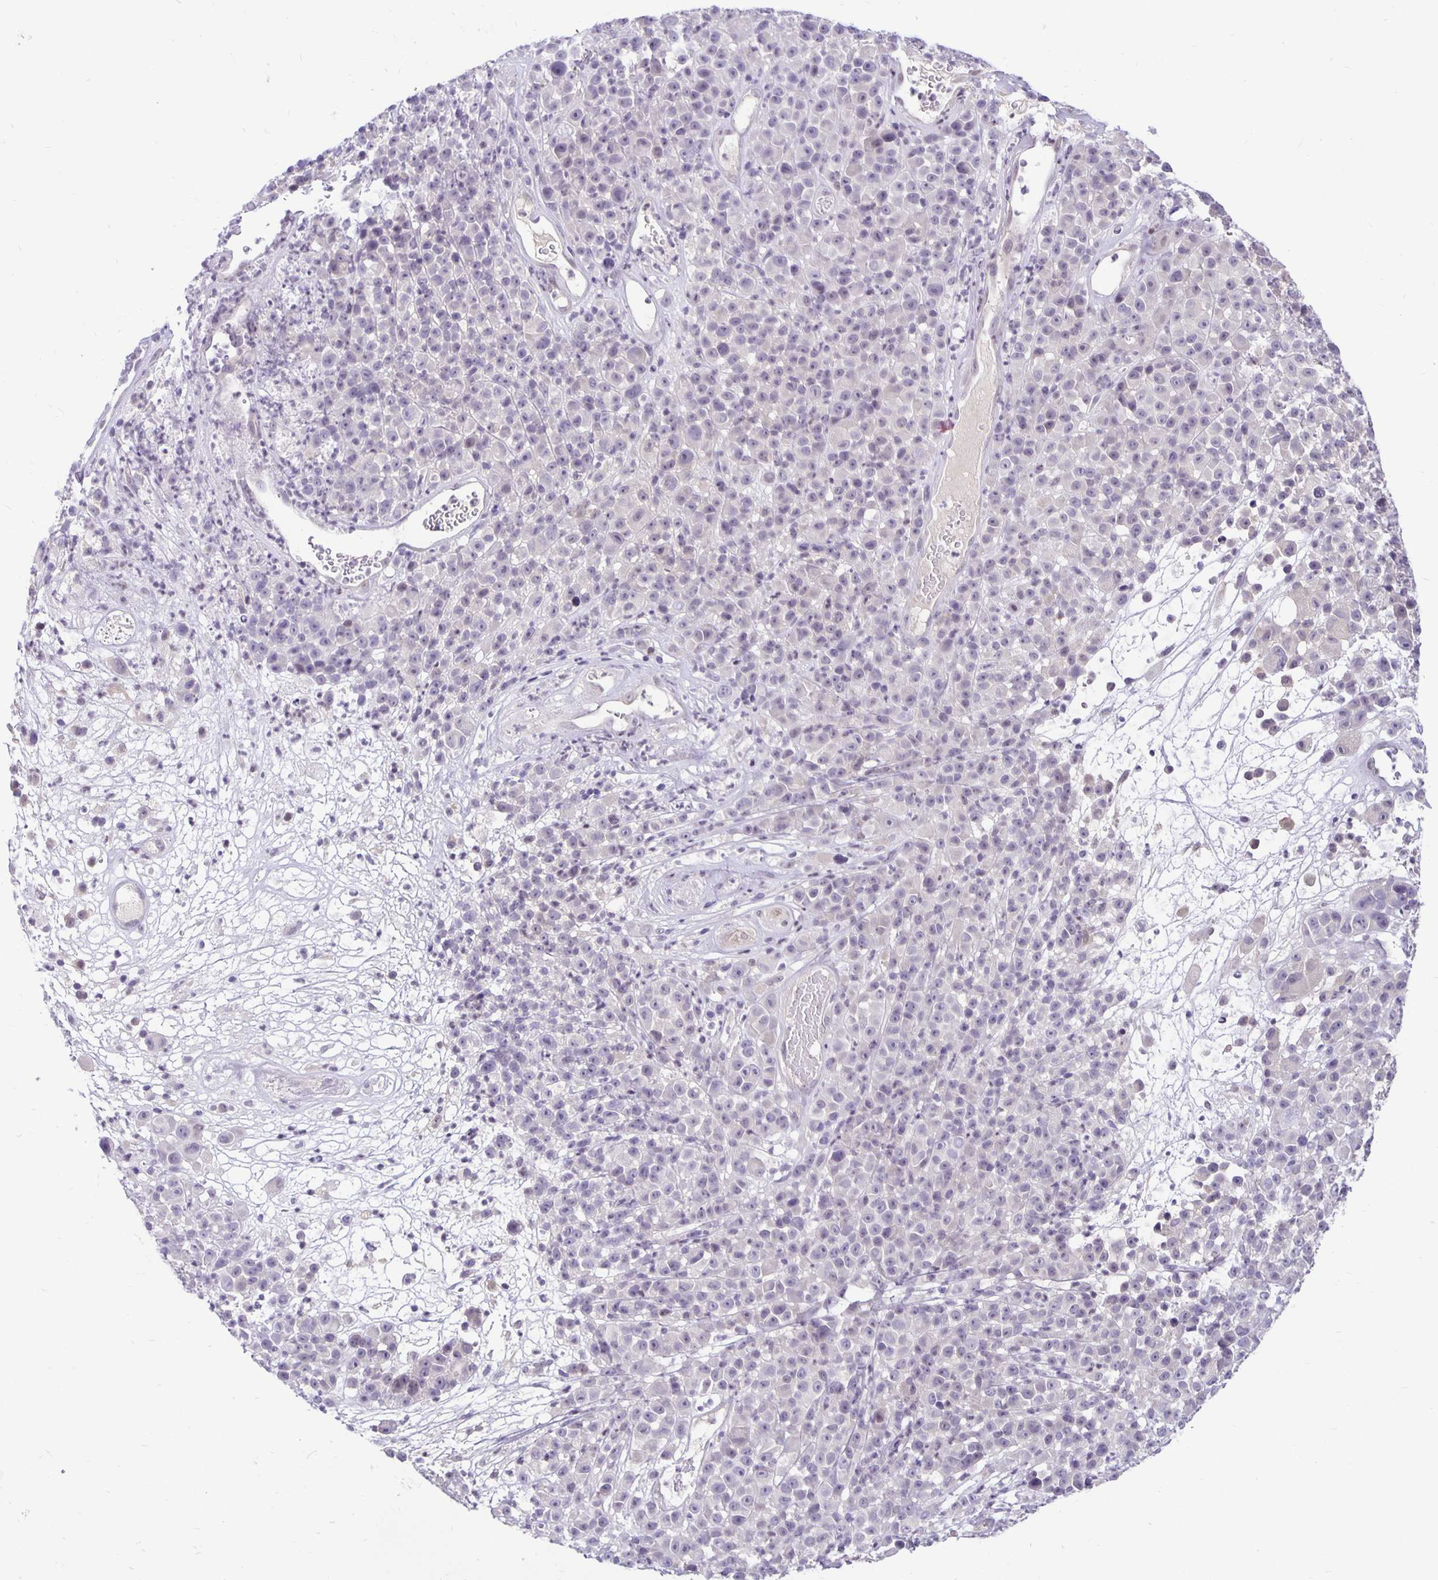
{"staining": {"intensity": "negative", "quantity": "none", "location": "none"}, "tissue": "melanoma", "cell_type": "Tumor cells", "image_type": "cancer", "snomed": [{"axis": "morphology", "description": "Malignant melanoma, NOS"}, {"axis": "topography", "description": "Skin"}, {"axis": "topography", "description": "Skin of back"}], "caption": "DAB (3,3'-diaminobenzidine) immunohistochemical staining of malignant melanoma shows no significant staining in tumor cells.", "gene": "TAX1BP3", "patient": {"sex": "male", "age": 91}}